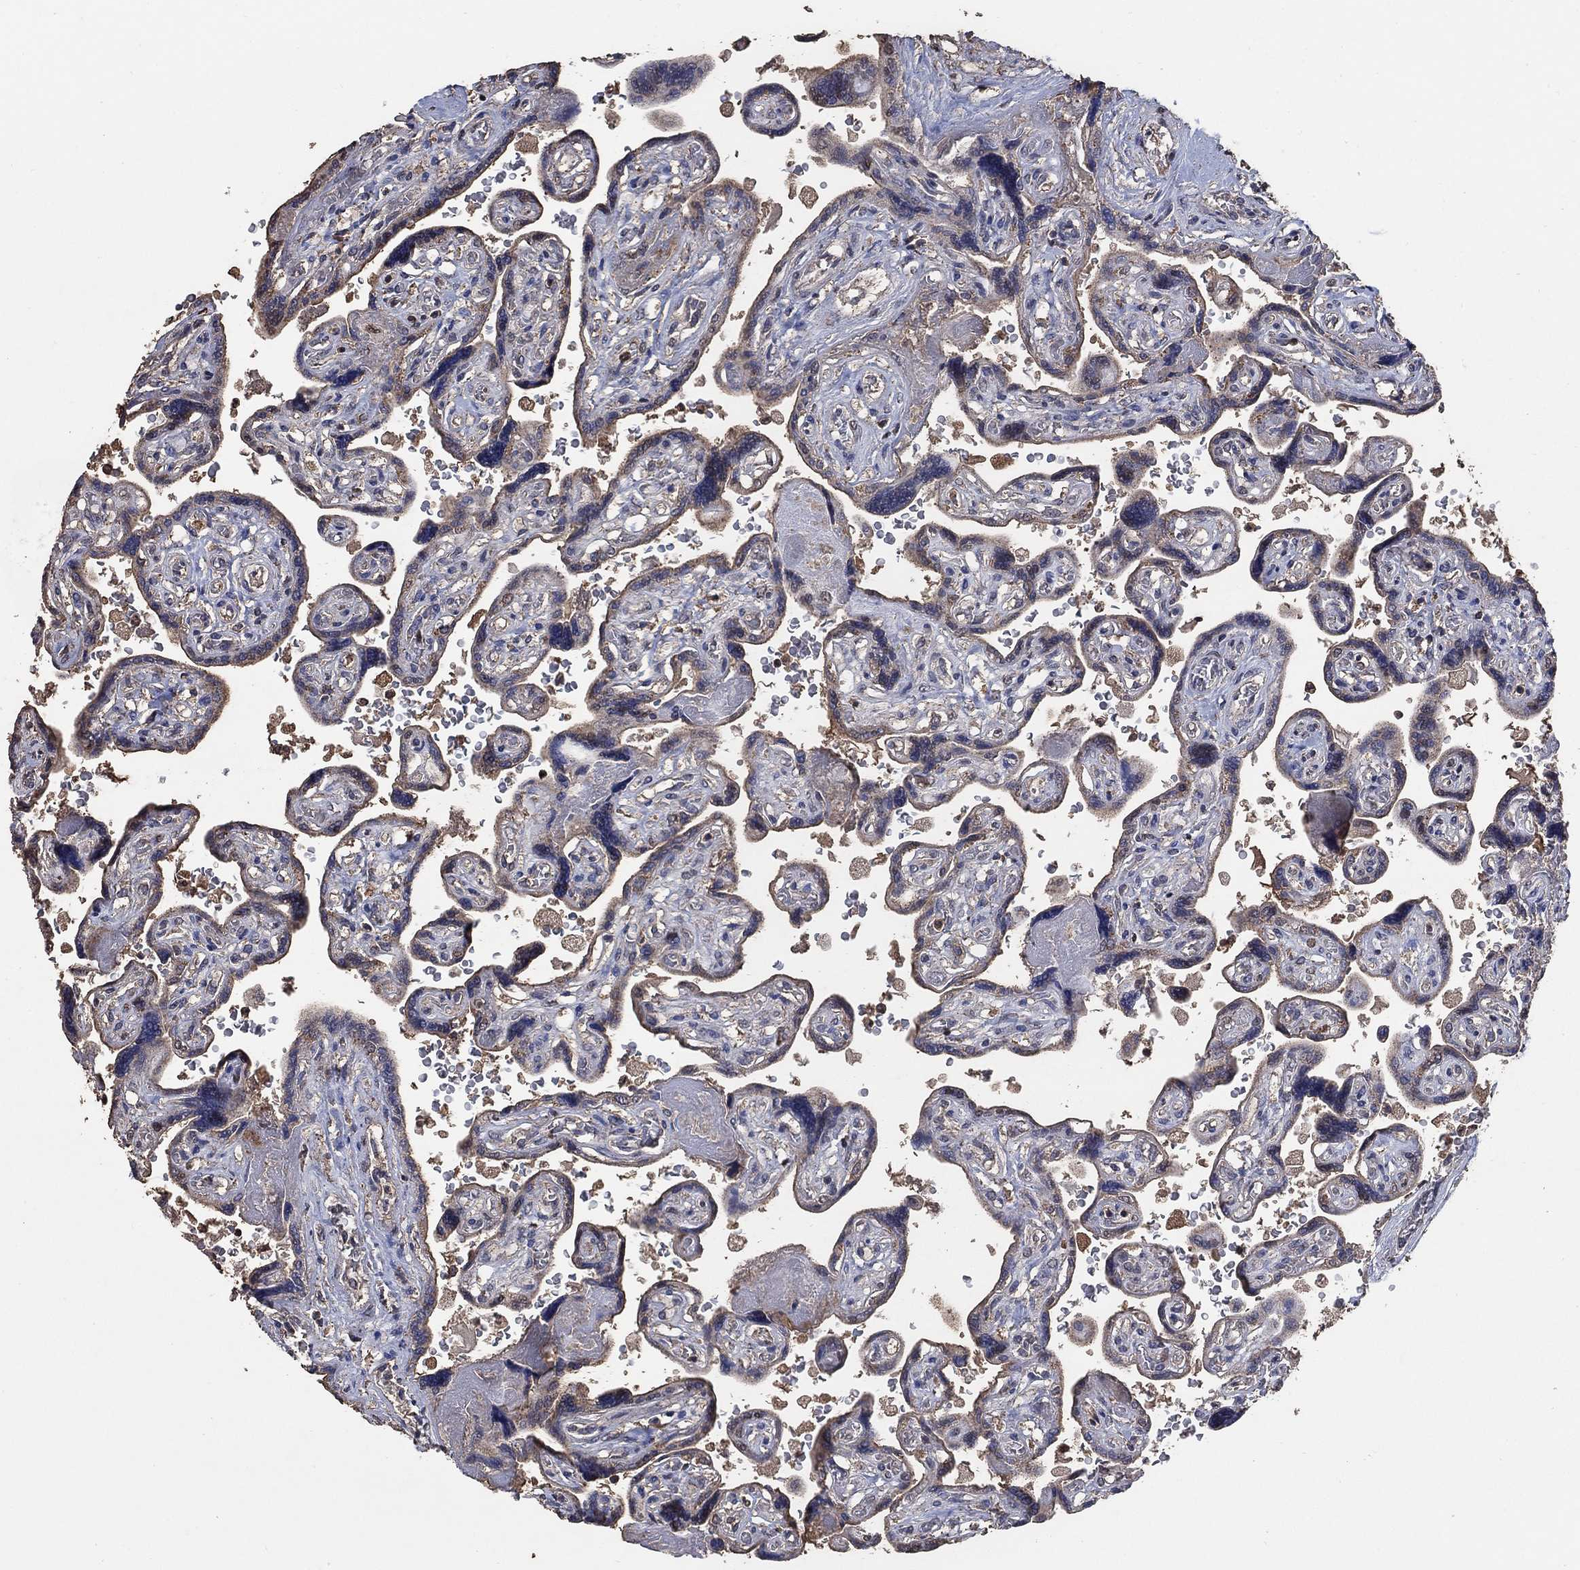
{"staining": {"intensity": "weak", "quantity": ">75%", "location": "cytoplasmic/membranous"}, "tissue": "placenta", "cell_type": "Decidual cells", "image_type": "normal", "snomed": [{"axis": "morphology", "description": "Normal tissue, NOS"}, {"axis": "topography", "description": "Placenta"}], "caption": "The photomicrograph displays staining of normal placenta, revealing weak cytoplasmic/membranous protein positivity (brown color) within decidual cells. (DAB (3,3'-diaminobenzidine) IHC, brown staining for protein, blue staining for nuclei).", "gene": "MRPS24", "patient": {"sex": "female", "age": 32}}